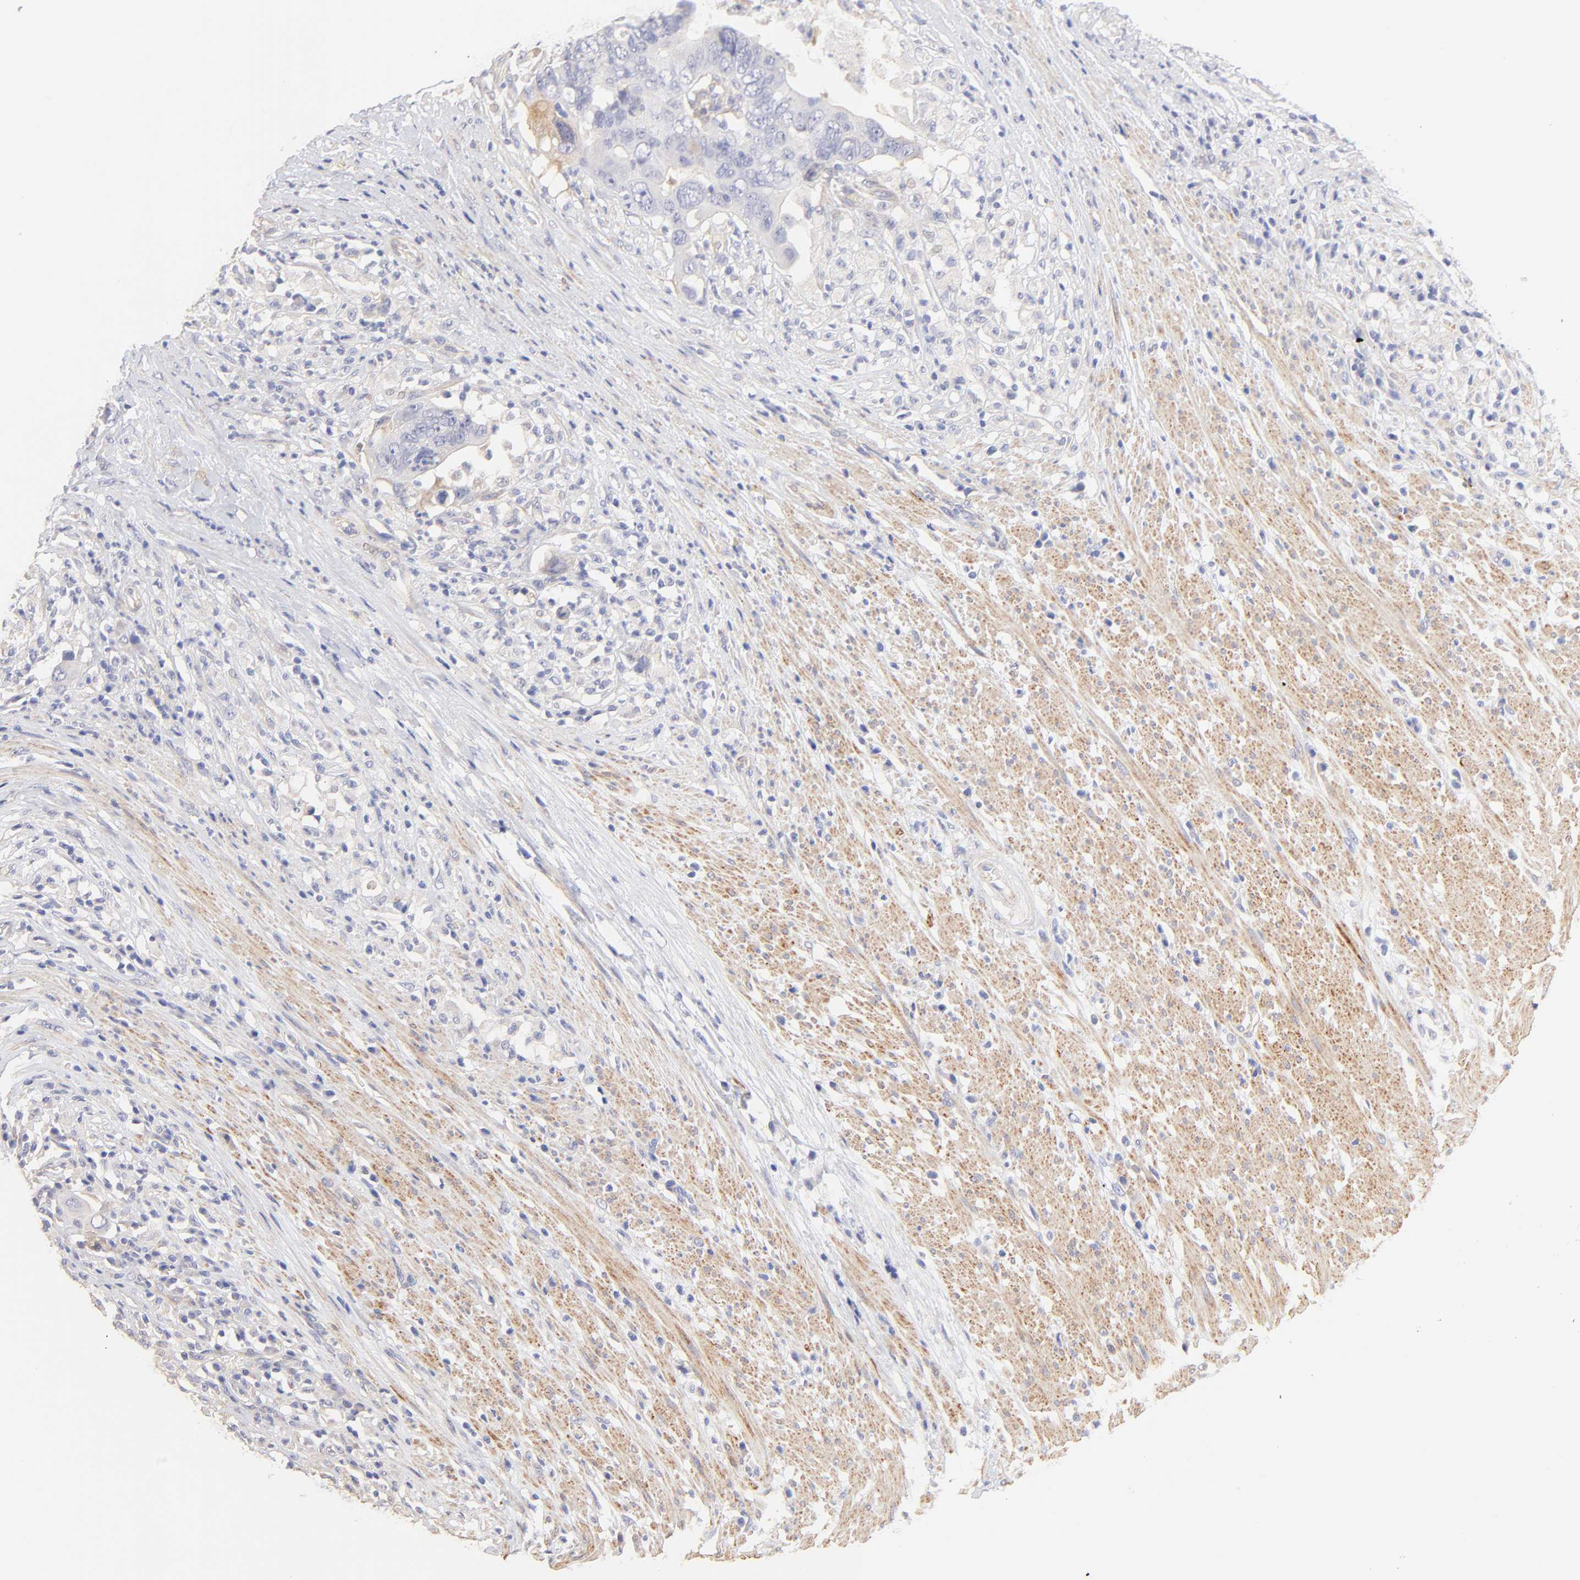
{"staining": {"intensity": "negative", "quantity": "none", "location": "none"}, "tissue": "colorectal cancer", "cell_type": "Tumor cells", "image_type": "cancer", "snomed": [{"axis": "morphology", "description": "Adenocarcinoma, NOS"}, {"axis": "topography", "description": "Rectum"}], "caption": "Immunohistochemical staining of colorectal cancer (adenocarcinoma) shows no significant staining in tumor cells.", "gene": "ACTRT1", "patient": {"sex": "male", "age": 53}}